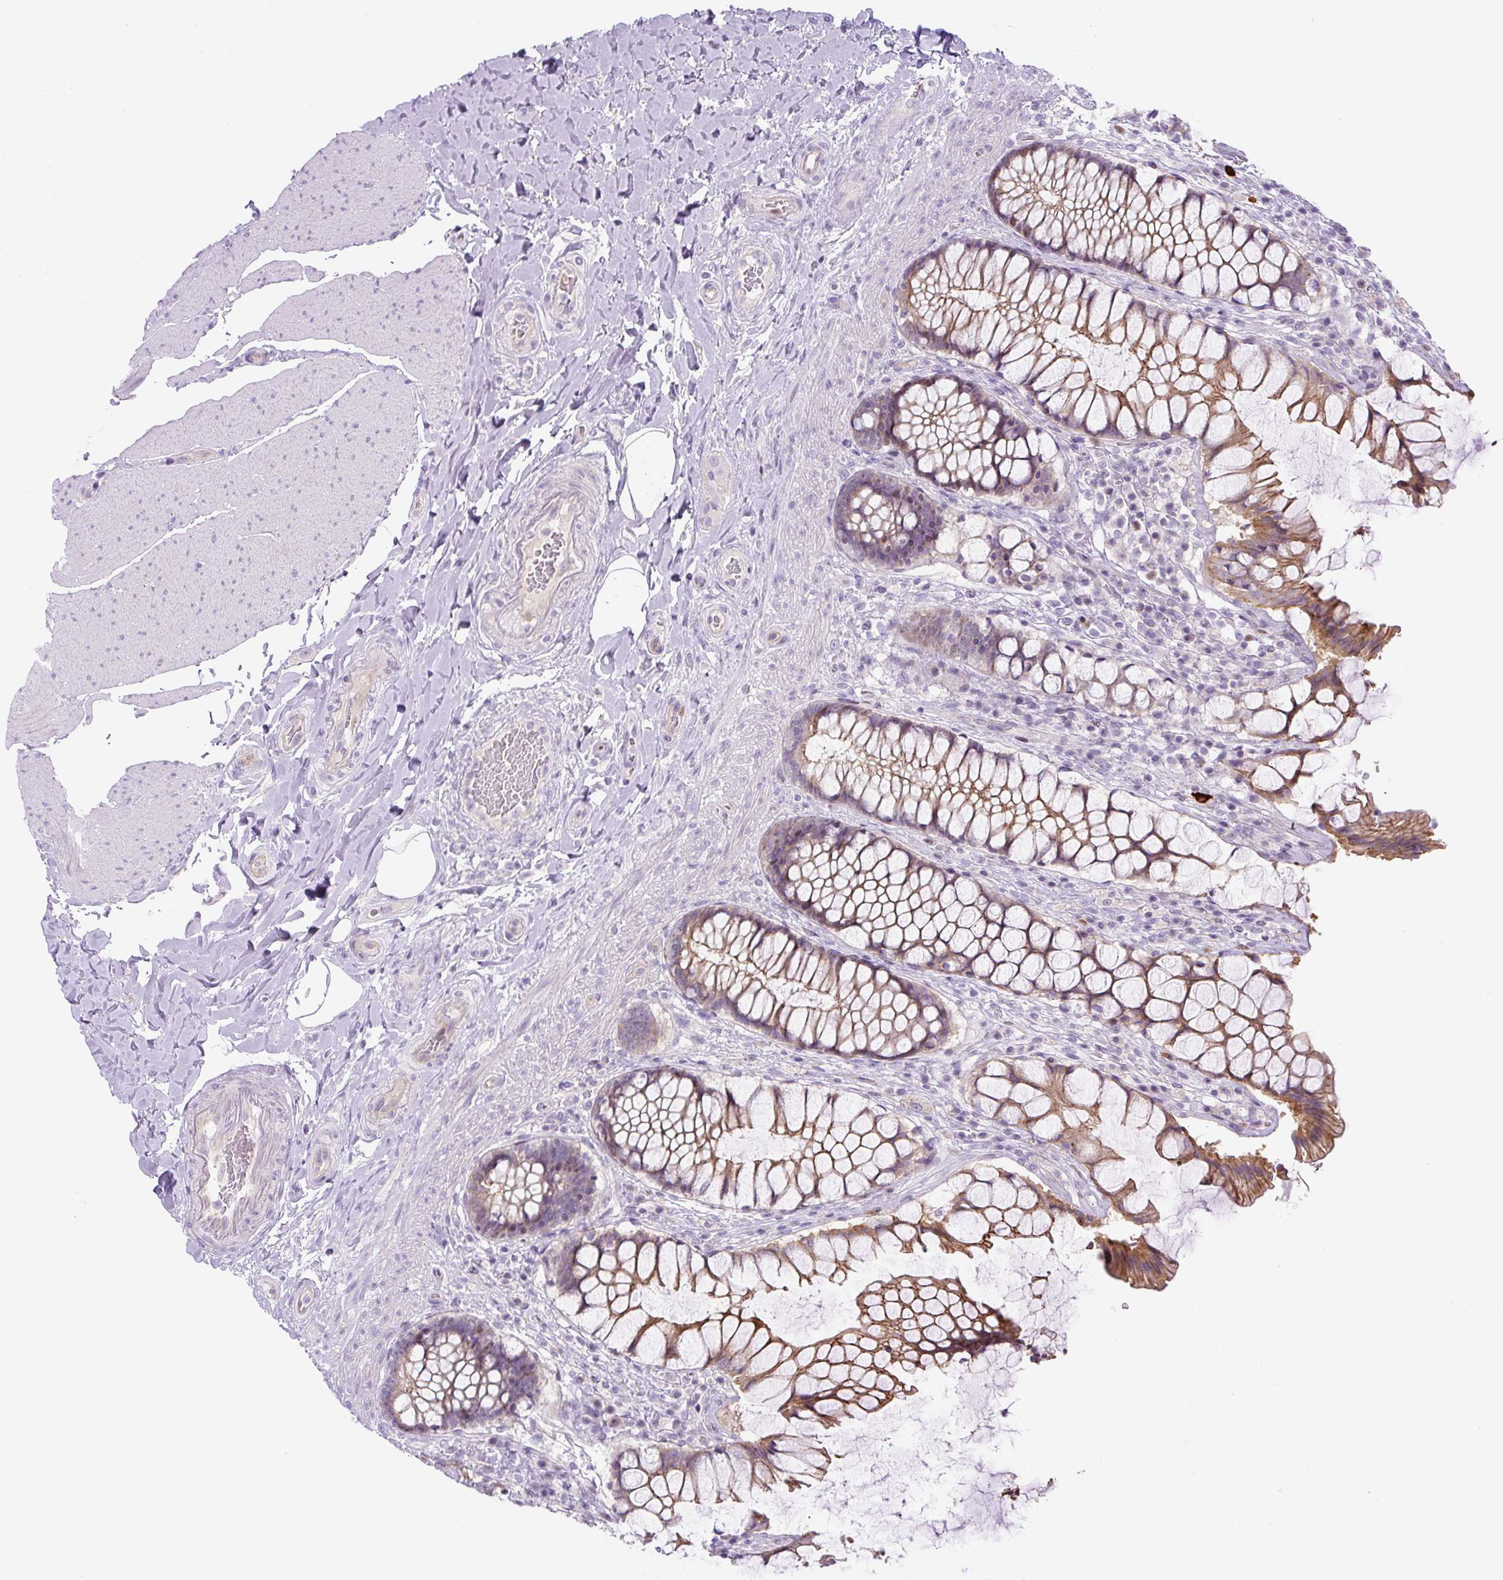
{"staining": {"intensity": "moderate", "quantity": ">75%", "location": "cytoplasmic/membranous"}, "tissue": "rectum", "cell_type": "Glandular cells", "image_type": "normal", "snomed": [{"axis": "morphology", "description": "Normal tissue, NOS"}, {"axis": "topography", "description": "Rectum"}], "caption": "Immunohistochemical staining of normal rectum reveals >75% levels of moderate cytoplasmic/membranous protein positivity in about >75% of glandular cells.", "gene": "ADAMTS19", "patient": {"sex": "female", "age": 58}}